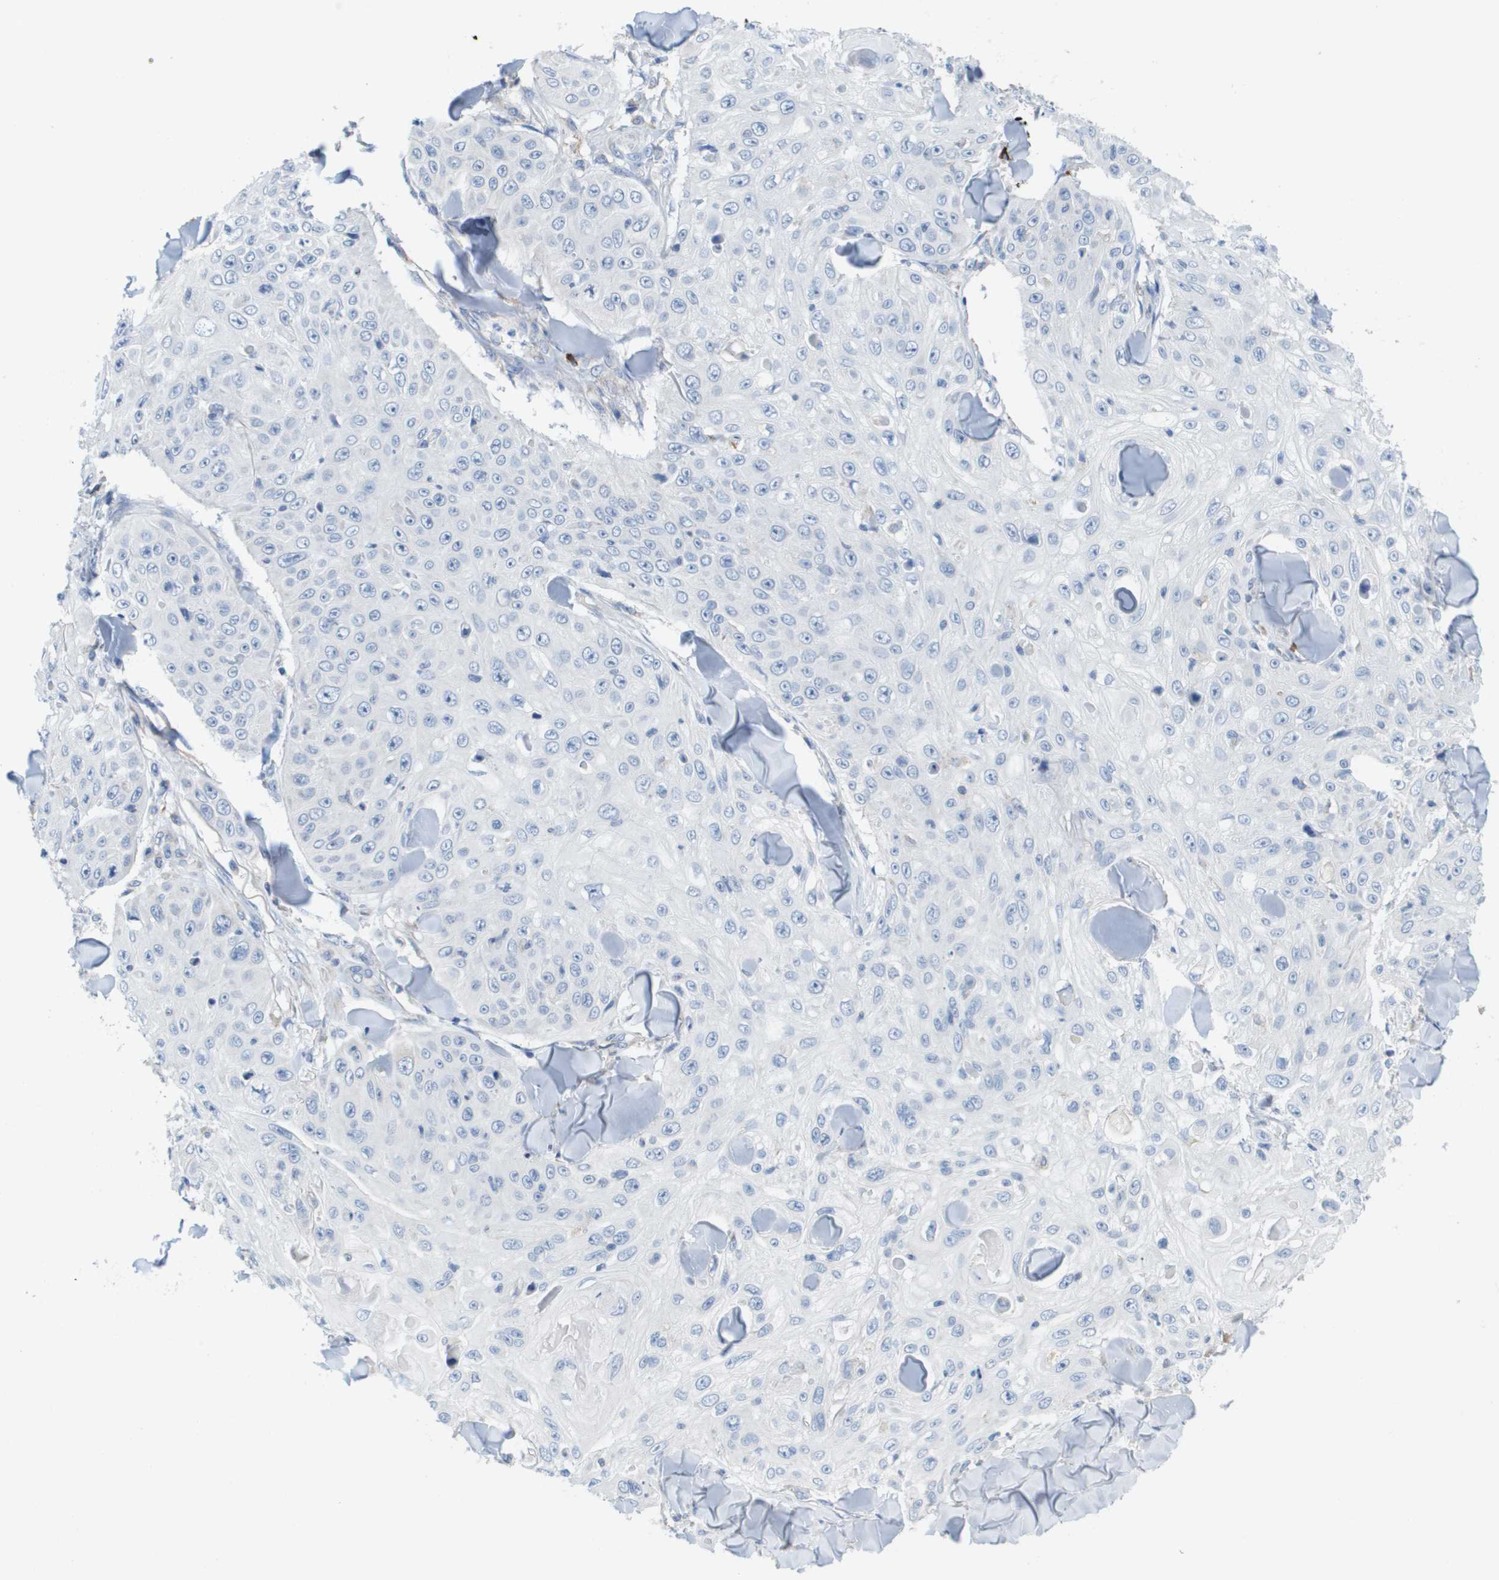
{"staining": {"intensity": "negative", "quantity": "none", "location": "none"}, "tissue": "skin cancer", "cell_type": "Tumor cells", "image_type": "cancer", "snomed": [{"axis": "morphology", "description": "Squamous cell carcinoma, NOS"}, {"axis": "topography", "description": "Skin"}], "caption": "IHC histopathology image of human squamous cell carcinoma (skin) stained for a protein (brown), which shows no positivity in tumor cells.", "gene": "CD3G", "patient": {"sex": "male", "age": 86}}